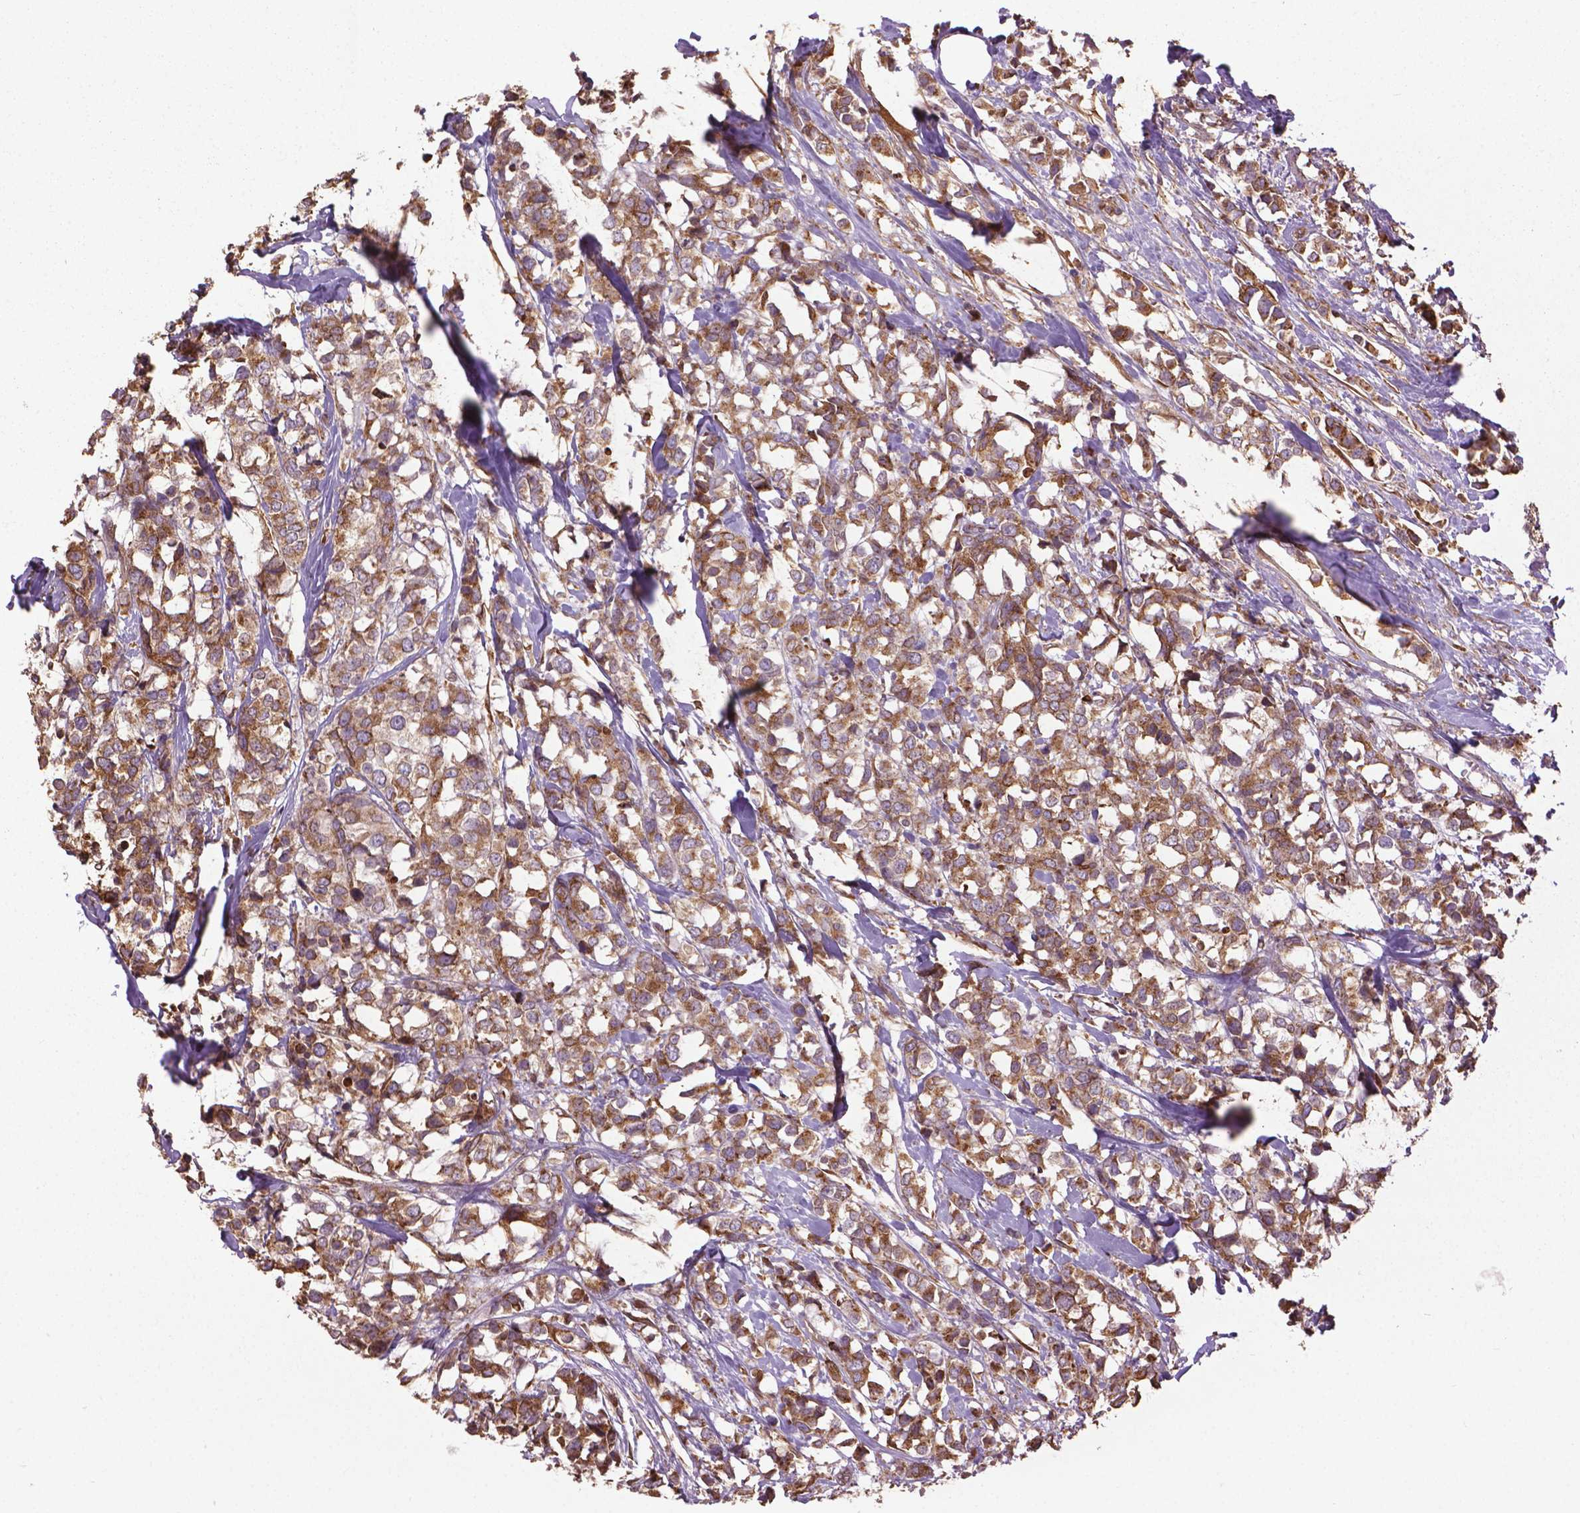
{"staining": {"intensity": "moderate", "quantity": ">75%", "location": "cytoplasmic/membranous"}, "tissue": "breast cancer", "cell_type": "Tumor cells", "image_type": "cancer", "snomed": [{"axis": "morphology", "description": "Lobular carcinoma"}, {"axis": "topography", "description": "Breast"}], "caption": "Brown immunohistochemical staining in breast lobular carcinoma exhibits moderate cytoplasmic/membranous staining in approximately >75% of tumor cells.", "gene": "GAS1", "patient": {"sex": "female", "age": 59}}